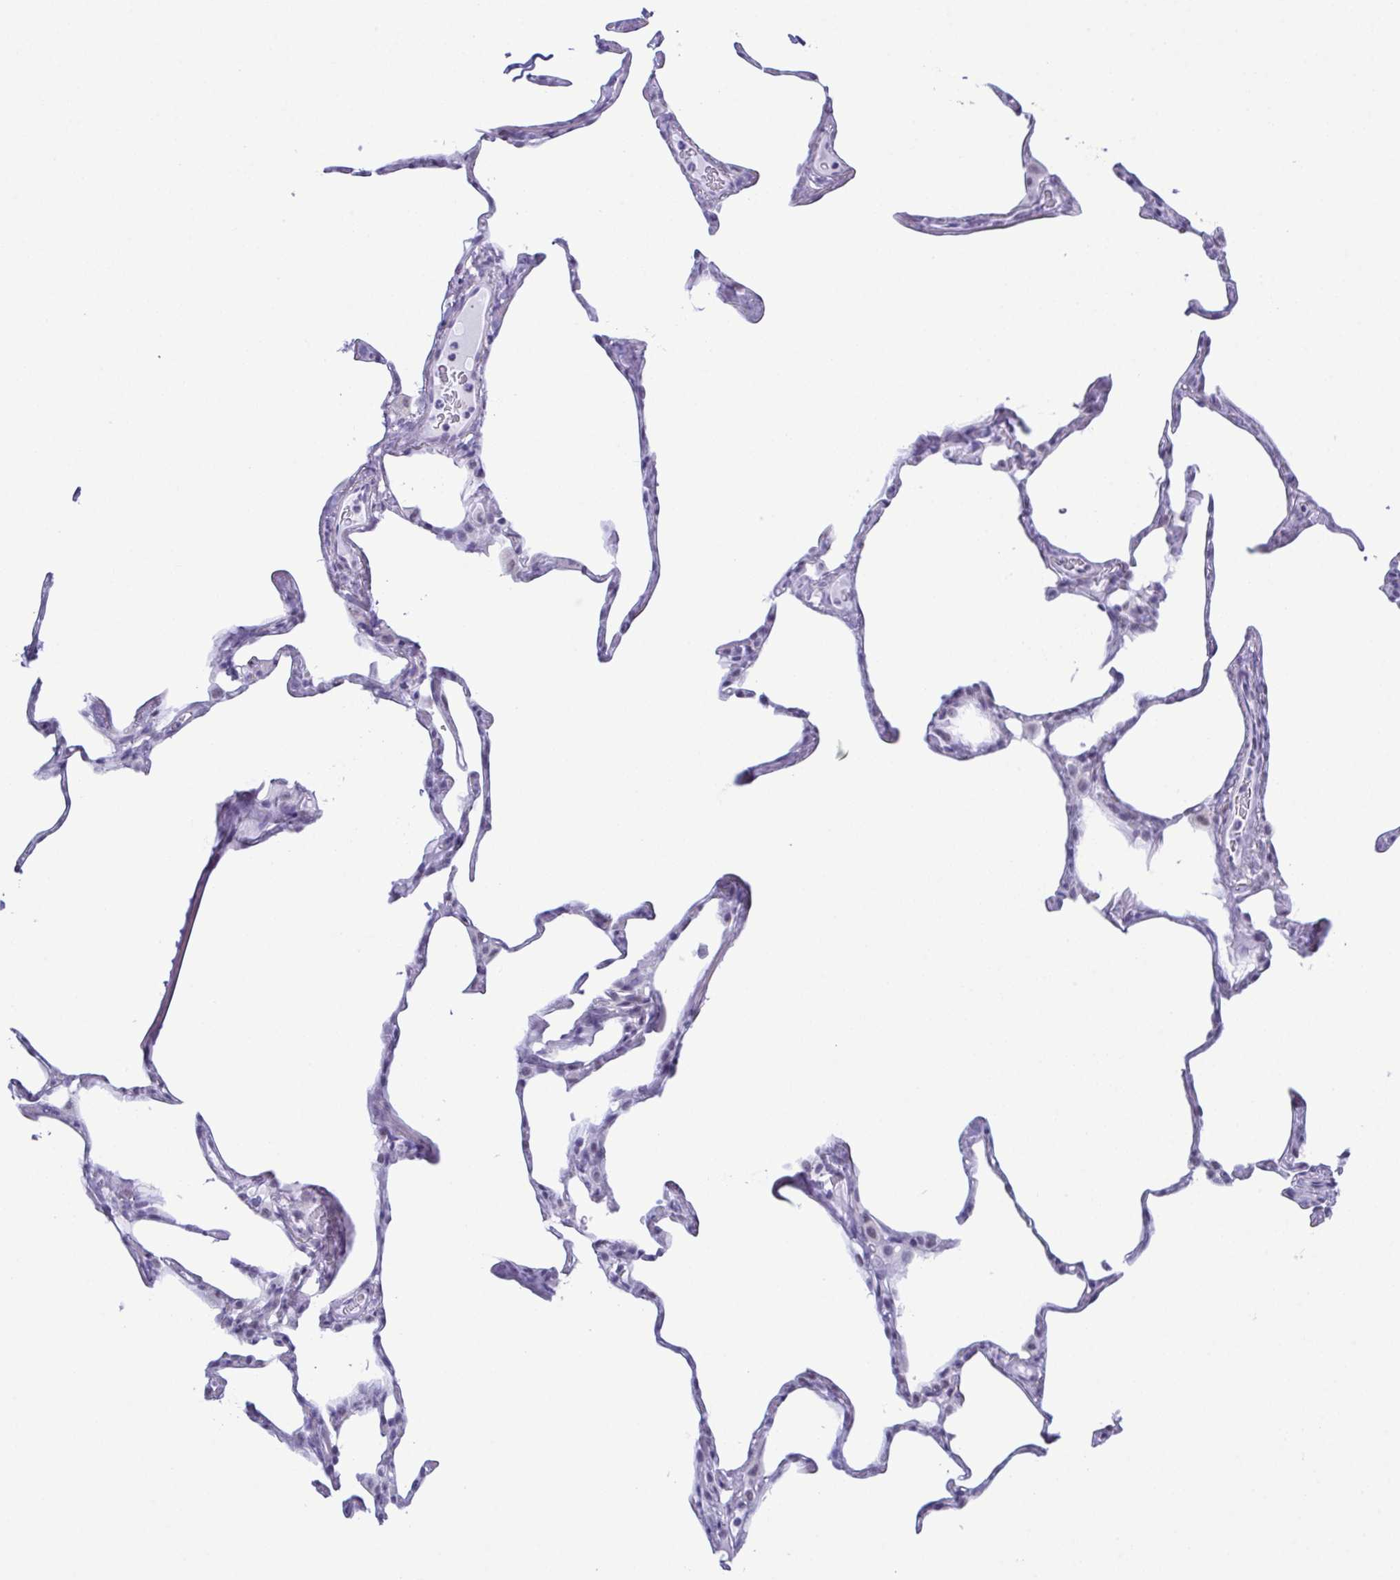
{"staining": {"intensity": "negative", "quantity": "none", "location": "none"}, "tissue": "lung", "cell_type": "Alveolar cells", "image_type": "normal", "snomed": [{"axis": "morphology", "description": "Normal tissue, NOS"}, {"axis": "topography", "description": "Lung"}], "caption": "Immunohistochemistry (IHC) photomicrograph of normal lung stained for a protein (brown), which shows no staining in alveolar cells.", "gene": "SUGP2", "patient": {"sex": "male", "age": 65}}